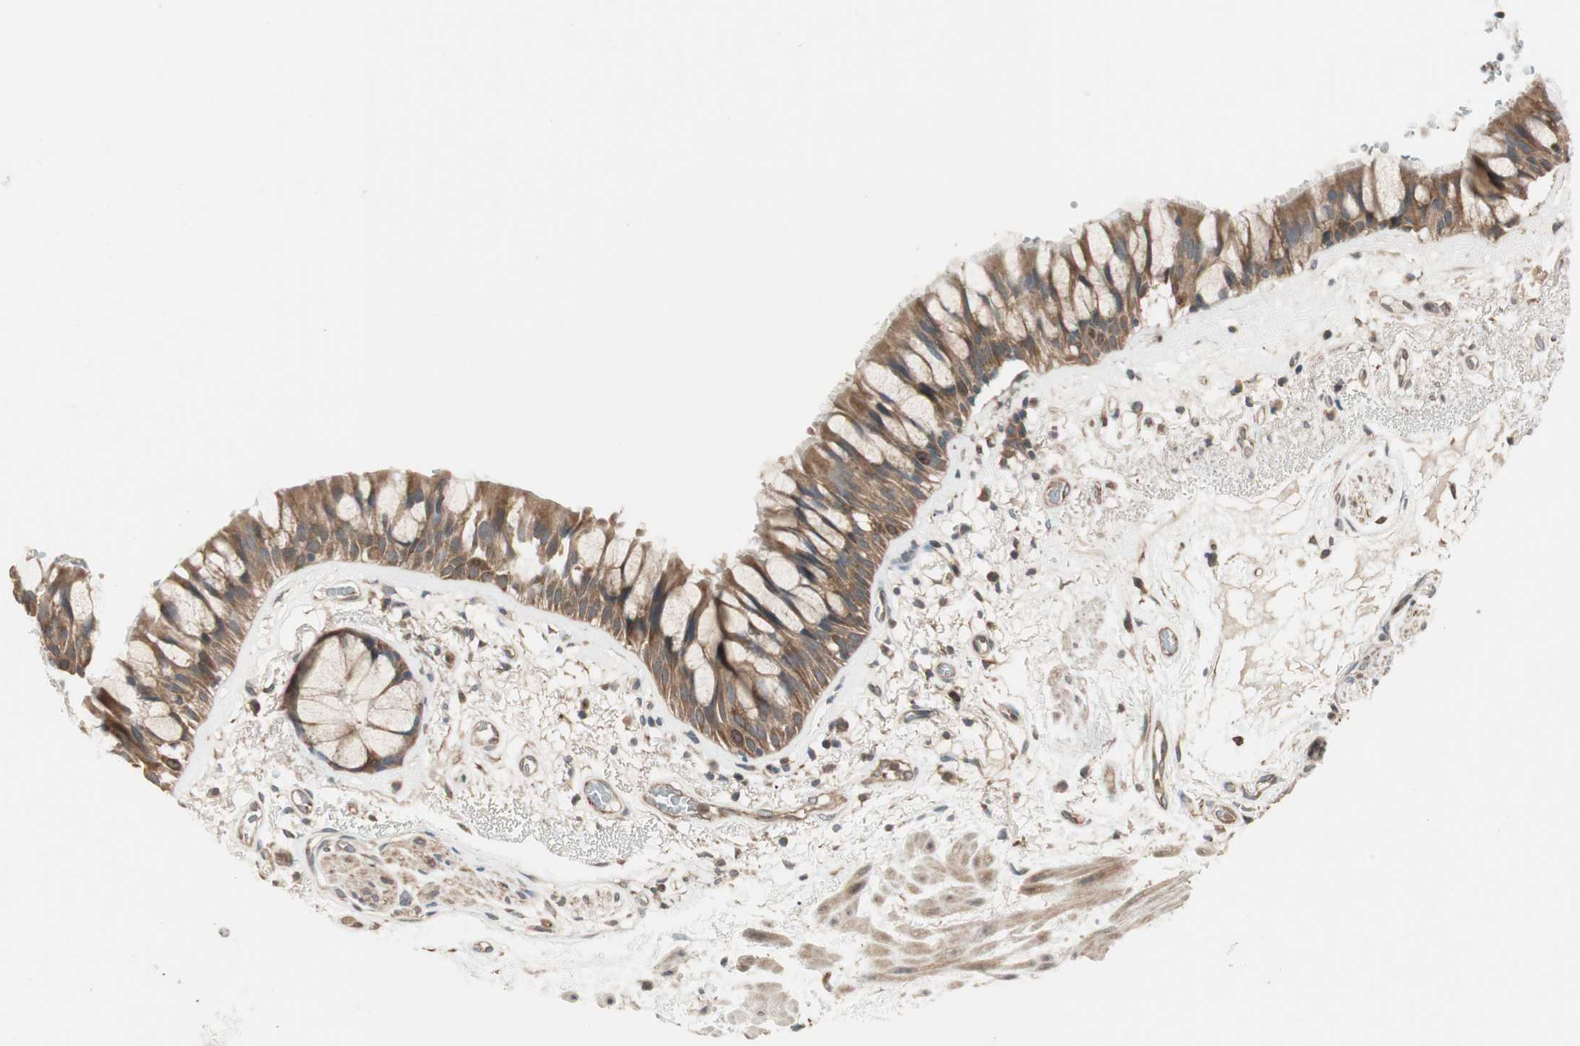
{"staining": {"intensity": "moderate", "quantity": ">75%", "location": "cytoplasmic/membranous"}, "tissue": "bronchus", "cell_type": "Respiratory epithelial cells", "image_type": "normal", "snomed": [{"axis": "morphology", "description": "Normal tissue, NOS"}, {"axis": "topography", "description": "Bronchus"}], "caption": "Immunohistochemical staining of unremarkable bronchus reveals medium levels of moderate cytoplasmic/membranous expression in about >75% of respiratory epithelial cells.", "gene": "ATP6AP2", "patient": {"sex": "male", "age": 66}}